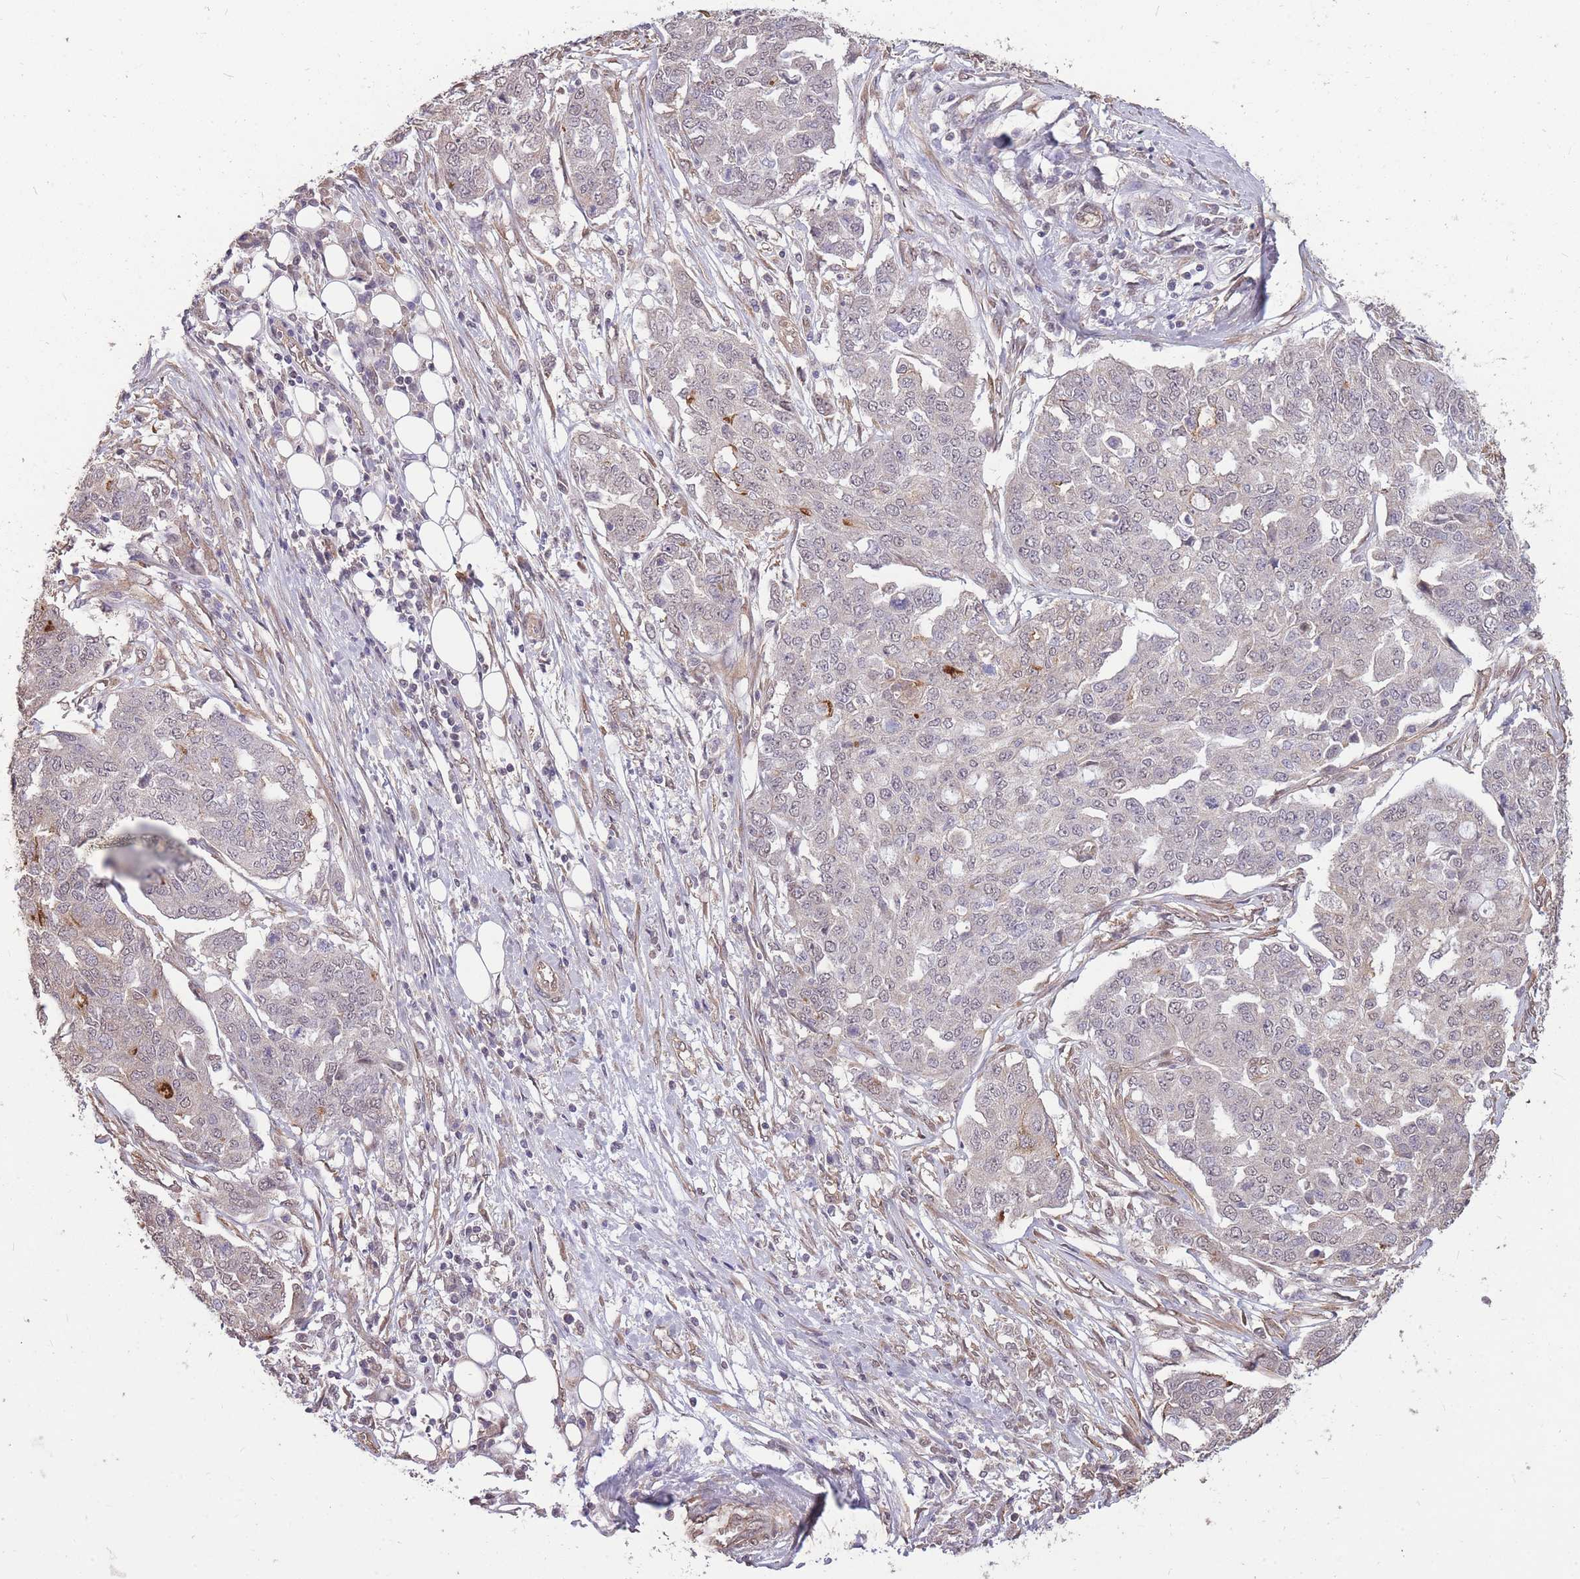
{"staining": {"intensity": "negative", "quantity": "none", "location": "none"}, "tissue": "ovarian cancer", "cell_type": "Tumor cells", "image_type": "cancer", "snomed": [{"axis": "morphology", "description": "Cystadenocarcinoma, serous, NOS"}, {"axis": "topography", "description": "Soft tissue"}, {"axis": "topography", "description": "Ovary"}], "caption": "Photomicrograph shows no significant protein staining in tumor cells of serous cystadenocarcinoma (ovarian).", "gene": "DYNC1LI2", "patient": {"sex": "female", "age": 57}}